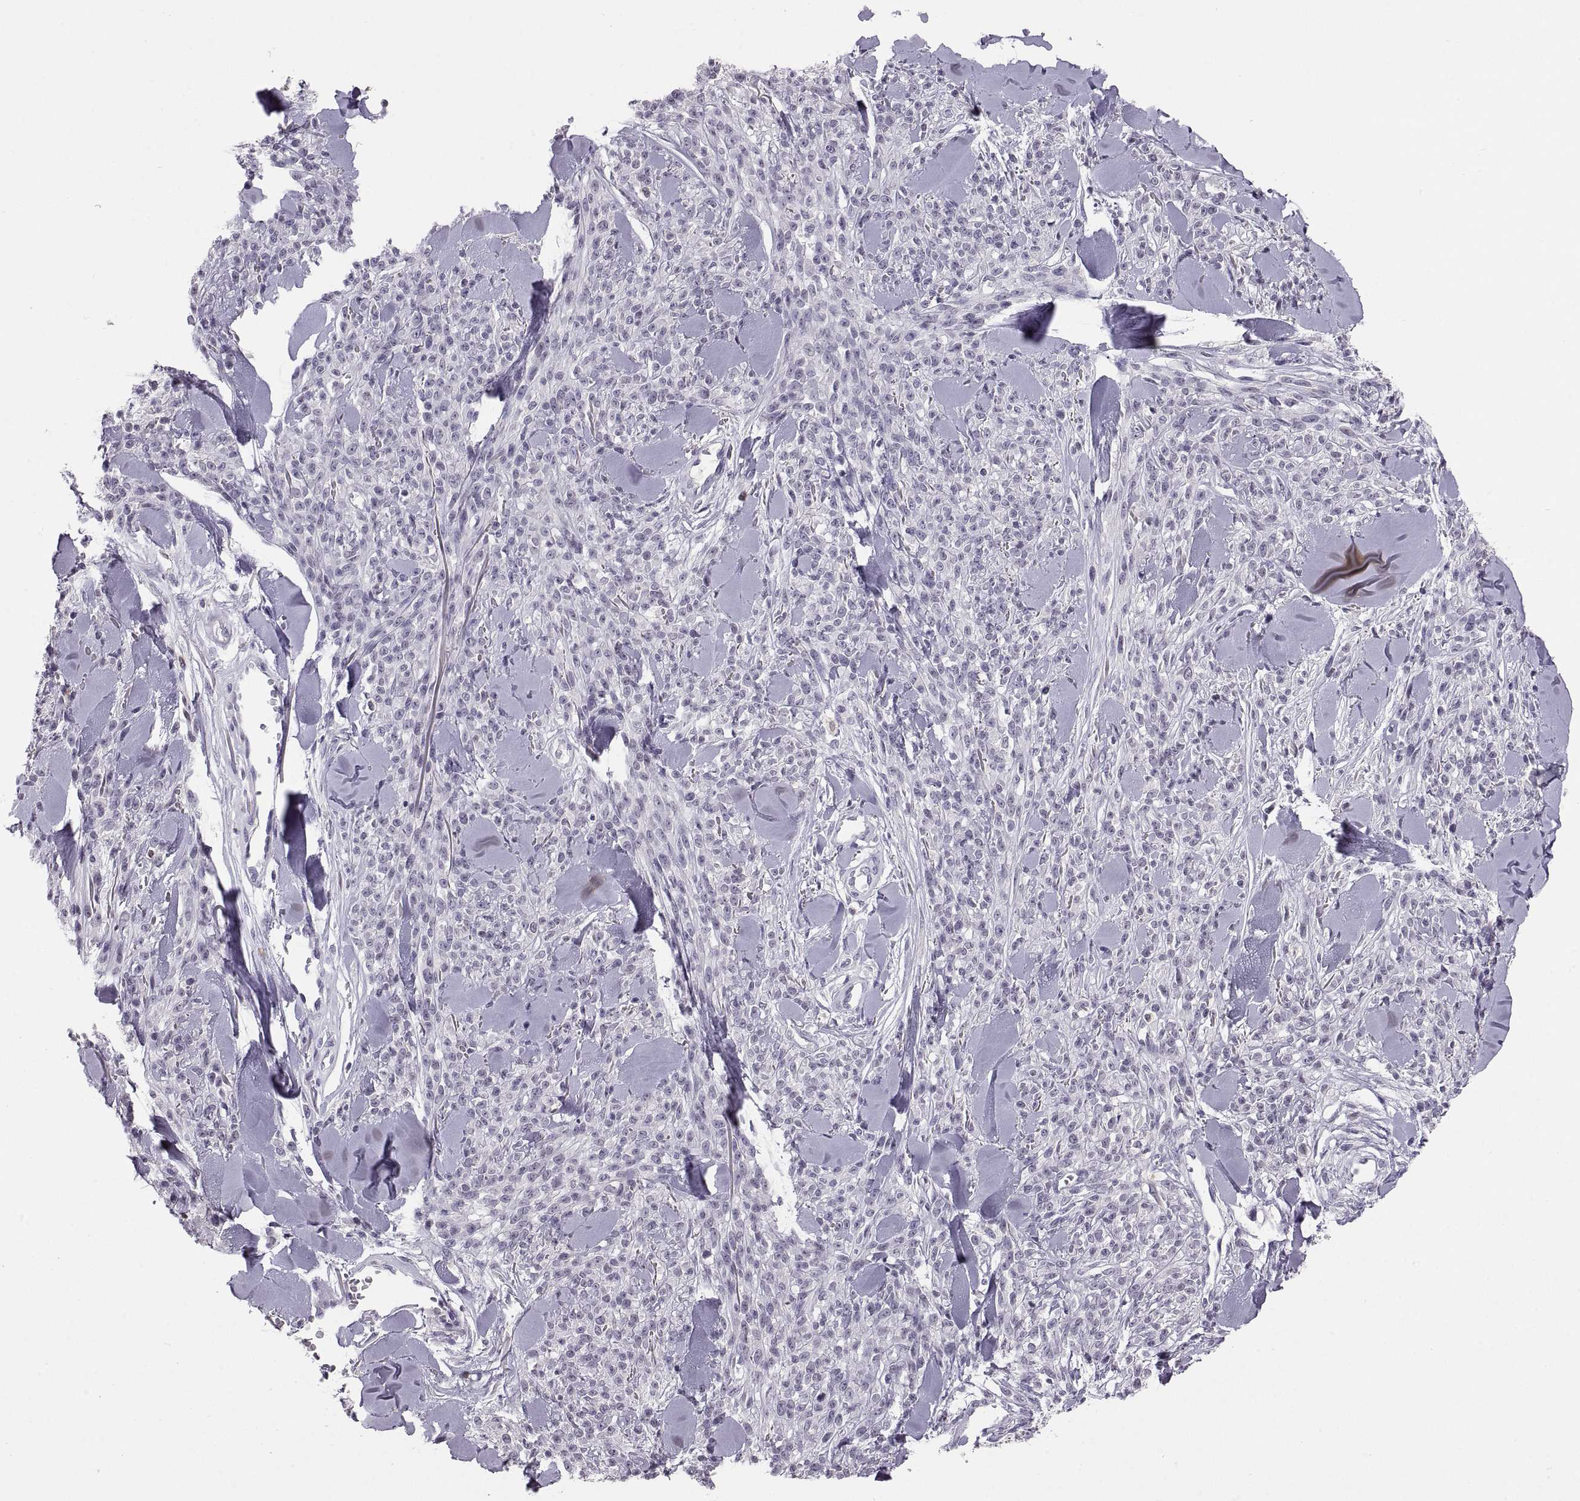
{"staining": {"intensity": "negative", "quantity": "none", "location": "none"}, "tissue": "melanoma", "cell_type": "Tumor cells", "image_type": "cancer", "snomed": [{"axis": "morphology", "description": "Malignant melanoma, NOS"}, {"axis": "topography", "description": "Skin"}, {"axis": "topography", "description": "Skin of trunk"}], "caption": "Immunohistochemistry image of melanoma stained for a protein (brown), which shows no expression in tumor cells.", "gene": "MAGEB18", "patient": {"sex": "male", "age": 74}}